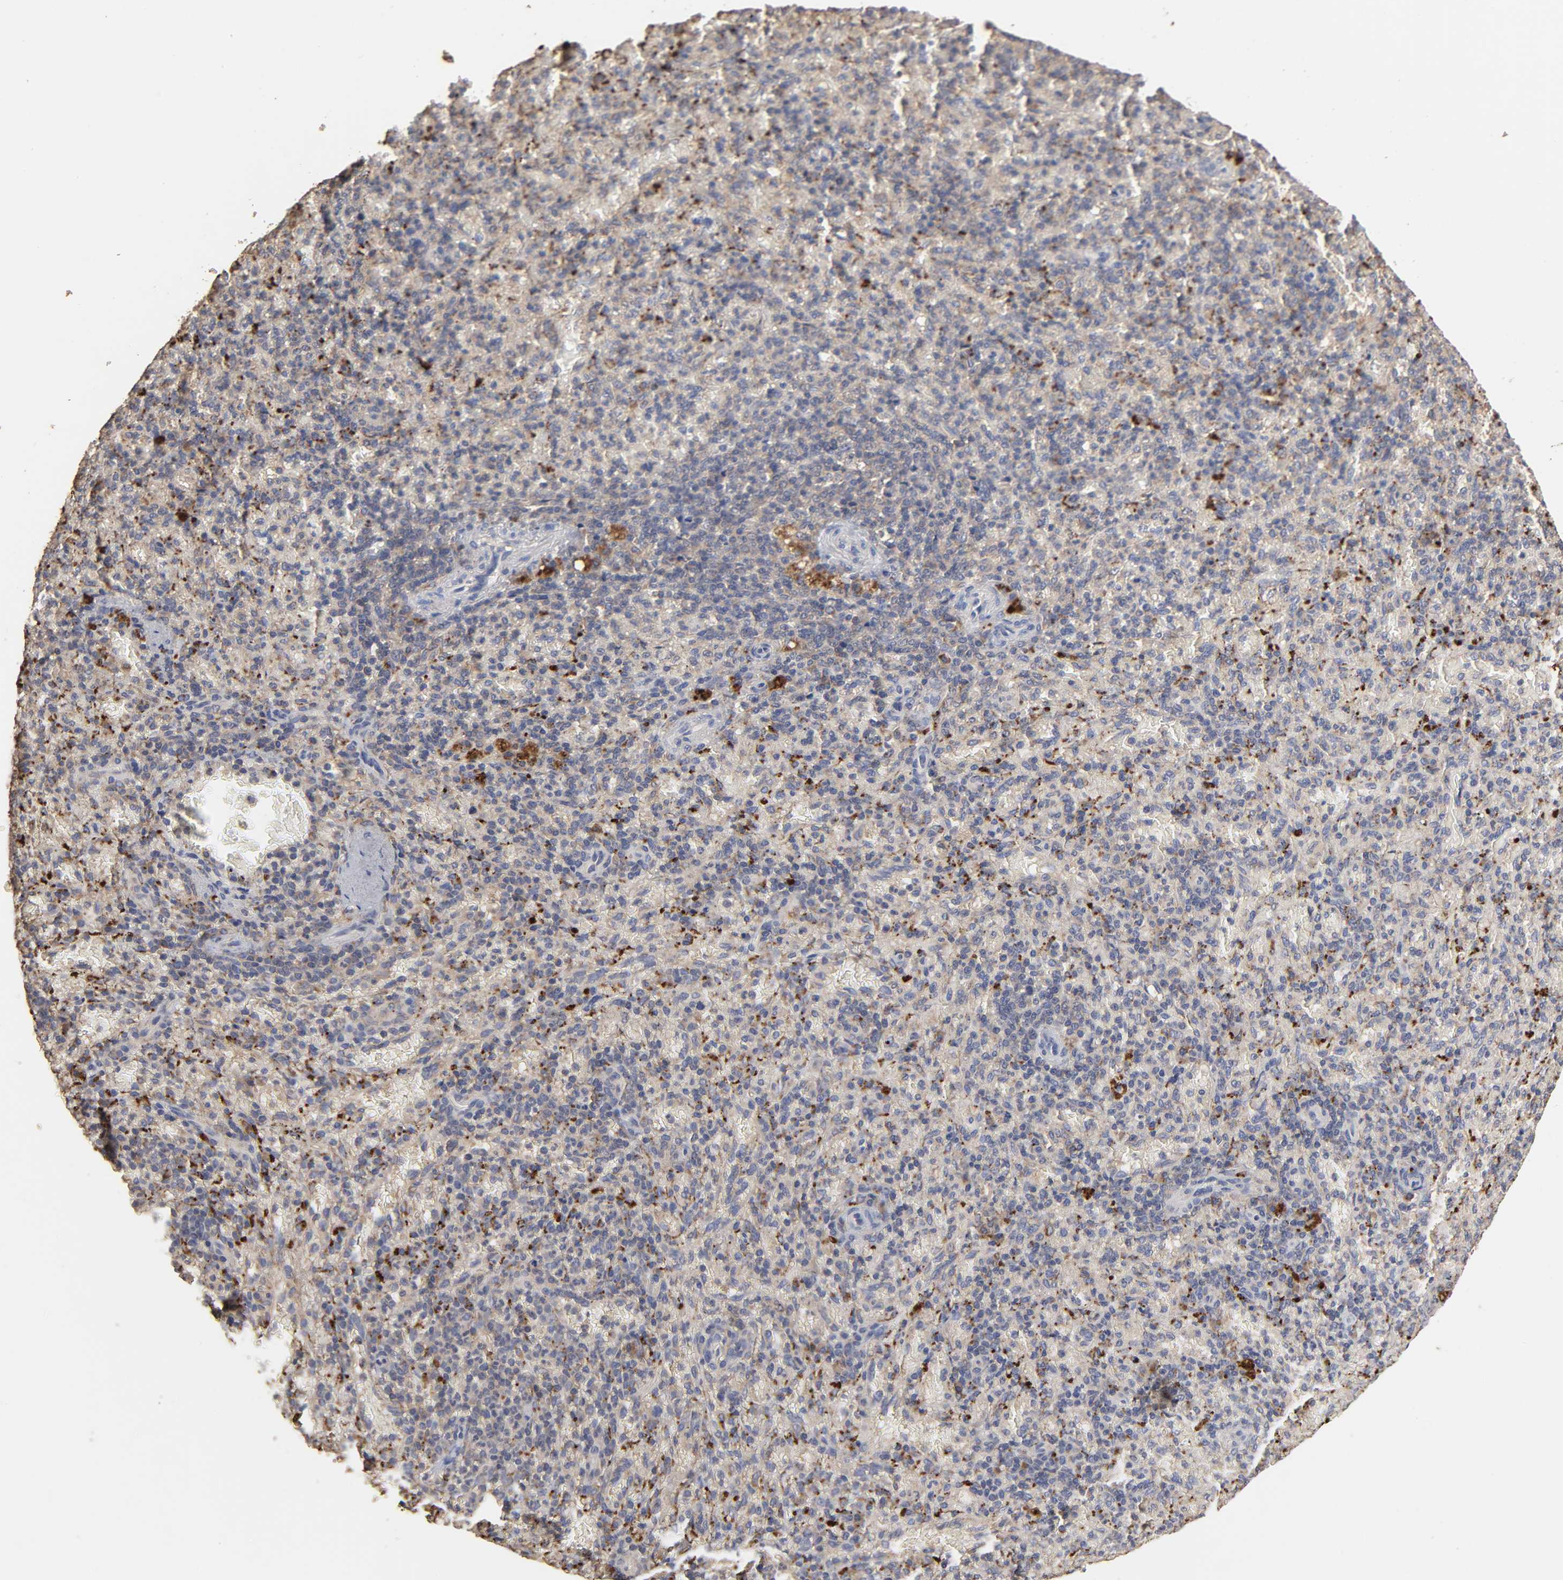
{"staining": {"intensity": "weak", "quantity": ">75%", "location": "cytoplasmic/membranous"}, "tissue": "spleen", "cell_type": "Cells in red pulp", "image_type": "normal", "snomed": [{"axis": "morphology", "description": "Normal tissue, NOS"}, {"axis": "topography", "description": "Spleen"}], "caption": "Immunohistochemistry (IHC) of normal spleen demonstrates low levels of weak cytoplasmic/membranous expression in approximately >75% of cells in red pulp. Nuclei are stained in blue.", "gene": "EIF4G2", "patient": {"sex": "female", "age": 43}}